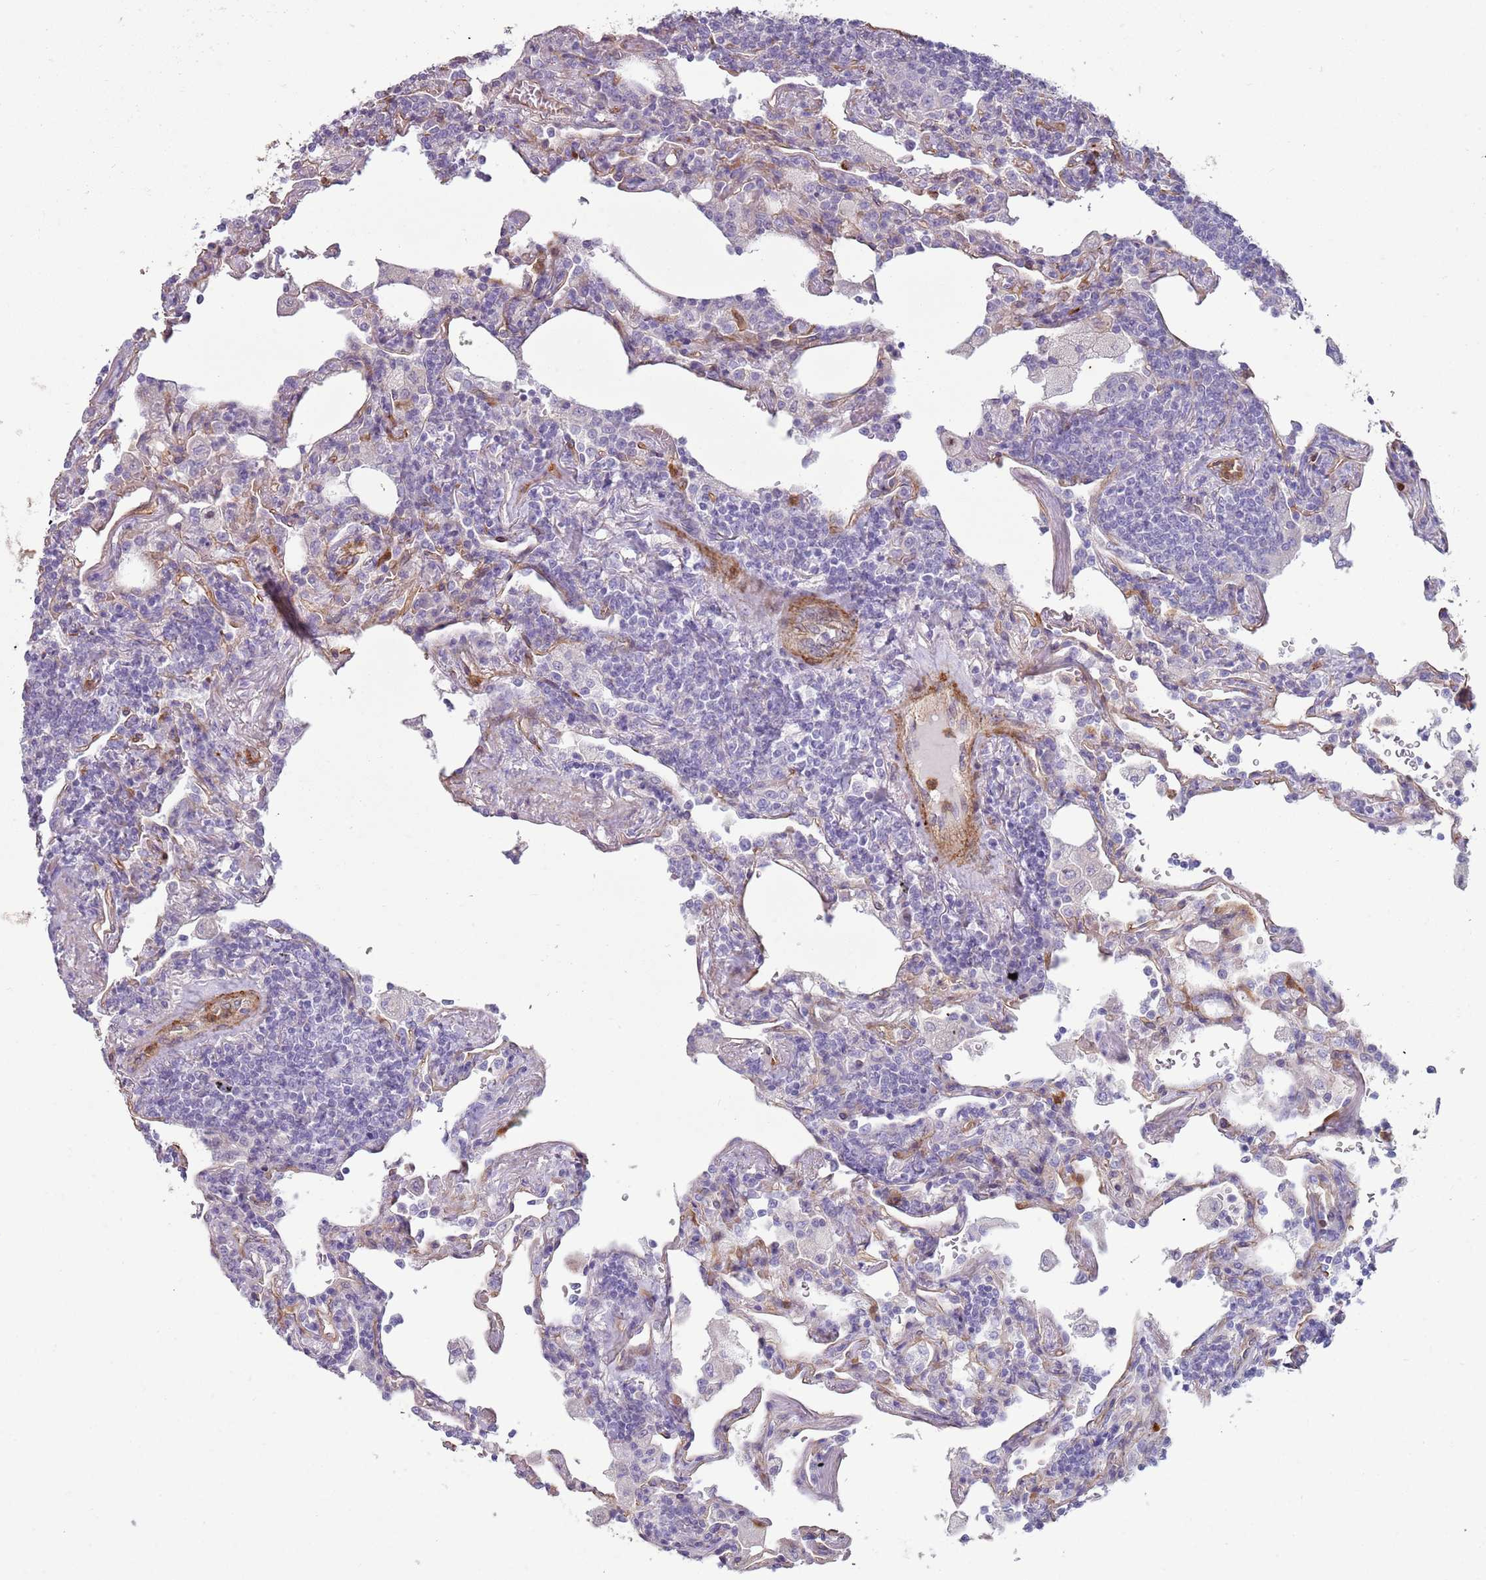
{"staining": {"intensity": "negative", "quantity": "none", "location": "none"}, "tissue": "lymphoma", "cell_type": "Tumor cells", "image_type": "cancer", "snomed": [{"axis": "morphology", "description": "Malignant lymphoma, non-Hodgkin's type, Low grade"}, {"axis": "topography", "description": "Lung"}], "caption": "A photomicrograph of malignant lymphoma, non-Hodgkin's type (low-grade) stained for a protein displays no brown staining in tumor cells.", "gene": "PHLPP2", "patient": {"sex": "female", "age": 71}}